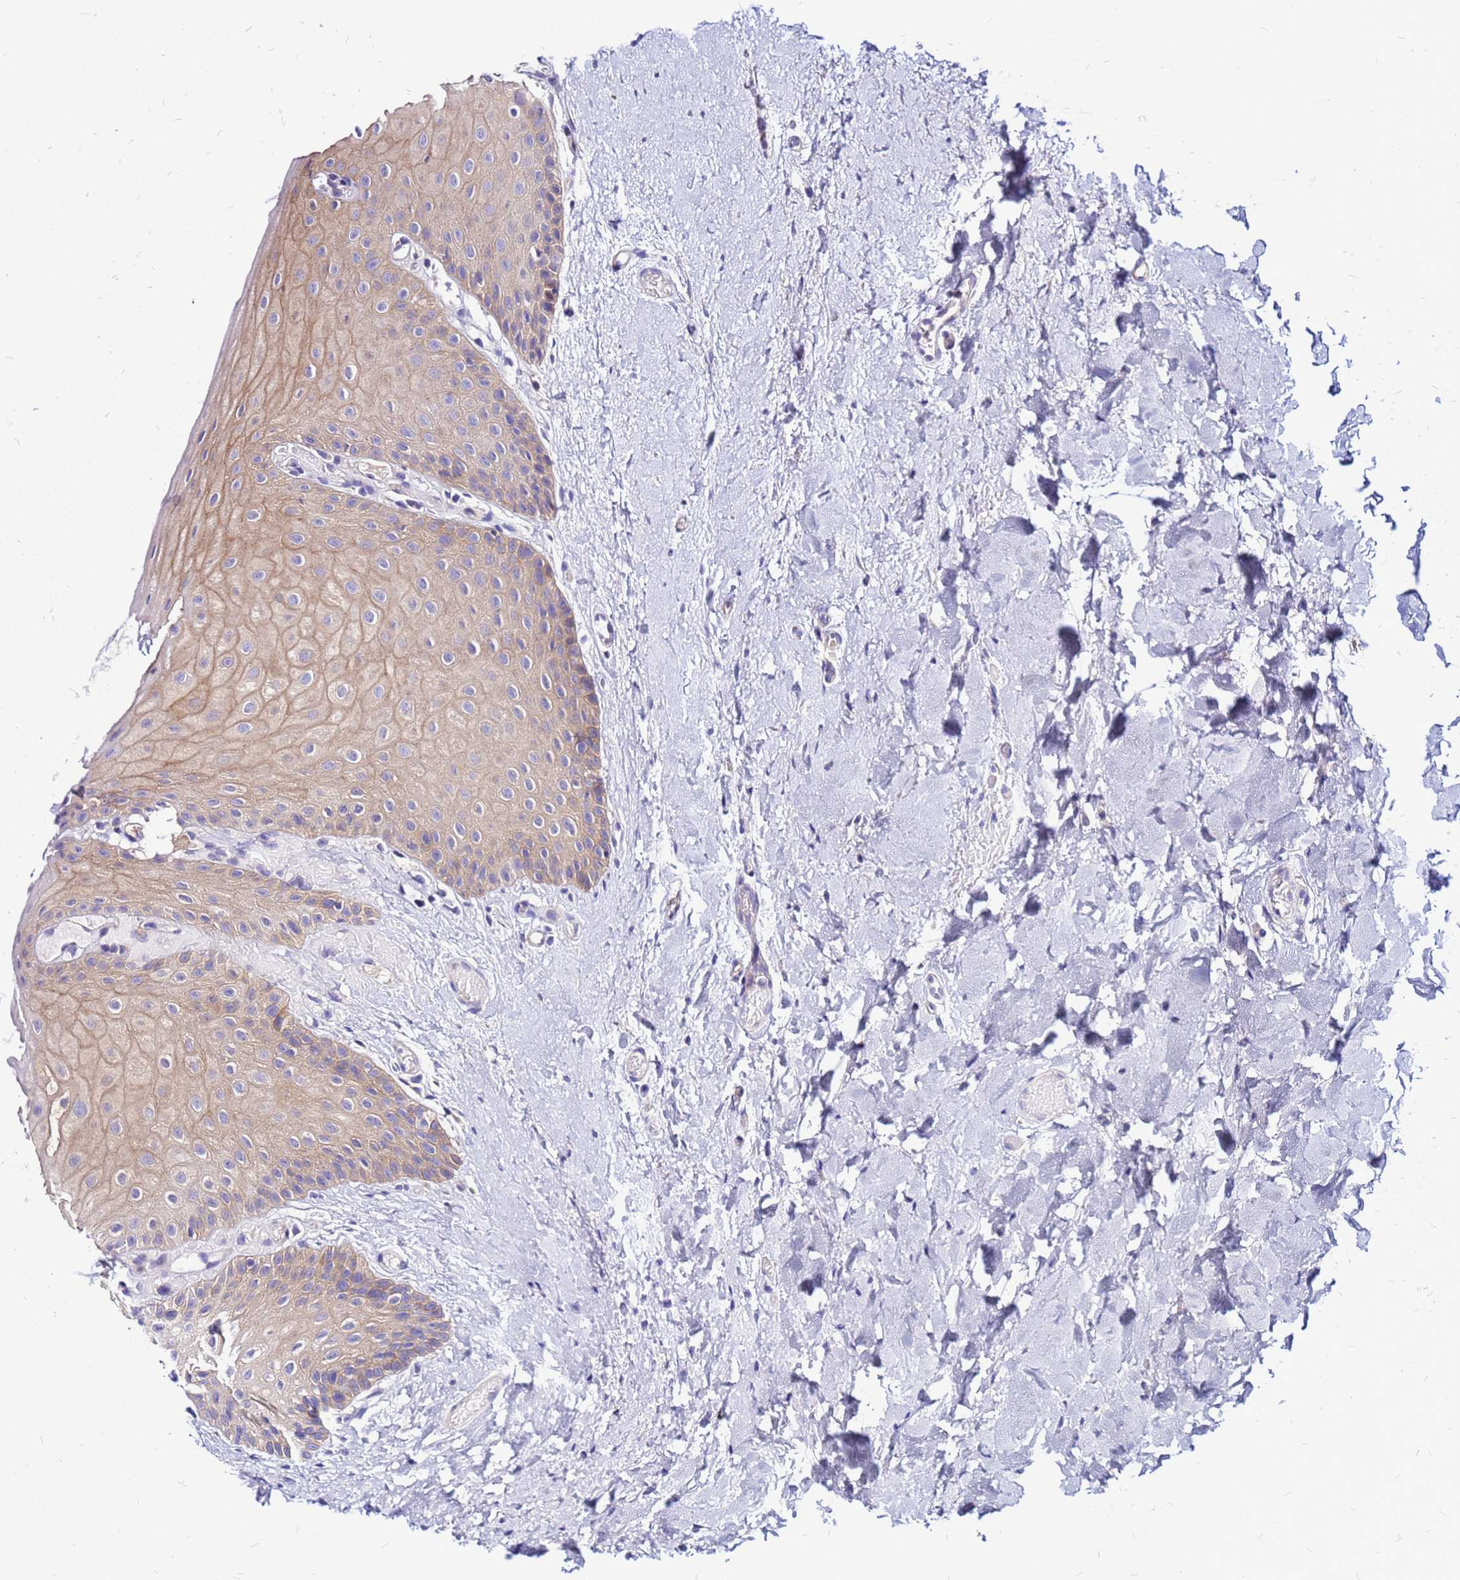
{"staining": {"intensity": "moderate", "quantity": ">75%", "location": "cytoplasmic/membranous"}, "tissue": "oral mucosa", "cell_type": "Squamous epithelial cells", "image_type": "normal", "snomed": [{"axis": "morphology", "description": "Normal tissue, NOS"}, {"axis": "topography", "description": "Oral tissue"}], "caption": "Protein expression analysis of unremarkable oral mucosa demonstrates moderate cytoplasmic/membranous staining in approximately >75% of squamous epithelial cells. The protein is shown in brown color, while the nuclei are stained blue.", "gene": "ARHGEF35", "patient": {"sex": "female", "age": 67}}